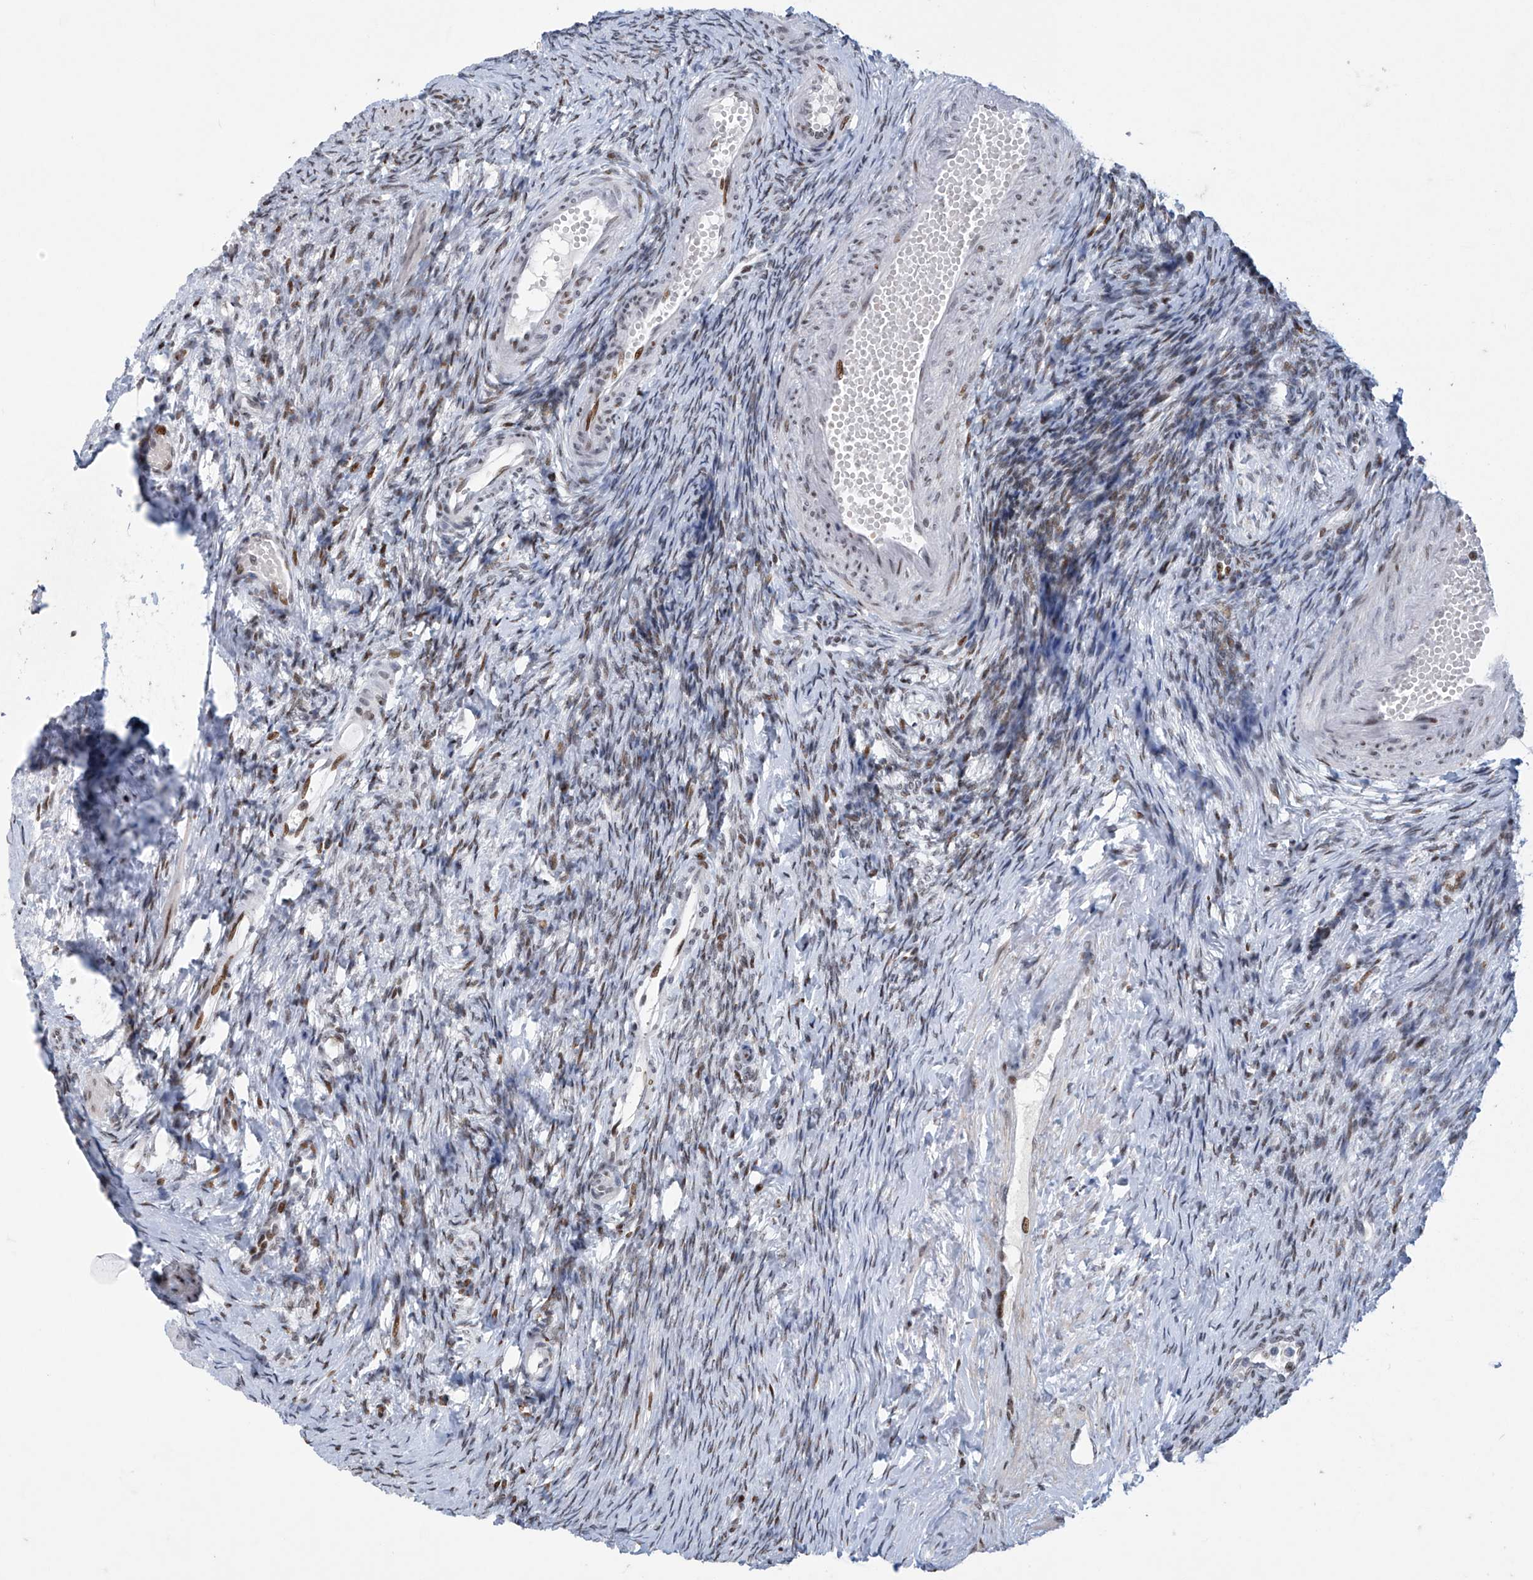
{"staining": {"intensity": "moderate", "quantity": "<25%", "location": "nuclear"}, "tissue": "ovary", "cell_type": "Ovarian stroma cells", "image_type": "normal", "snomed": [{"axis": "morphology", "description": "Normal tissue, NOS"}, {"axis": "morphology", "description": "Cyst, NOS"}, {"axis": "topography", "description": "Ovary"}], "caption": "Protein analysis of normal ovary exhibits moderate nuclear positivity in about <25% of ovarian stroma cells.", "gene": "RFX7", "patient": {"sex": "female", "age": 33}}